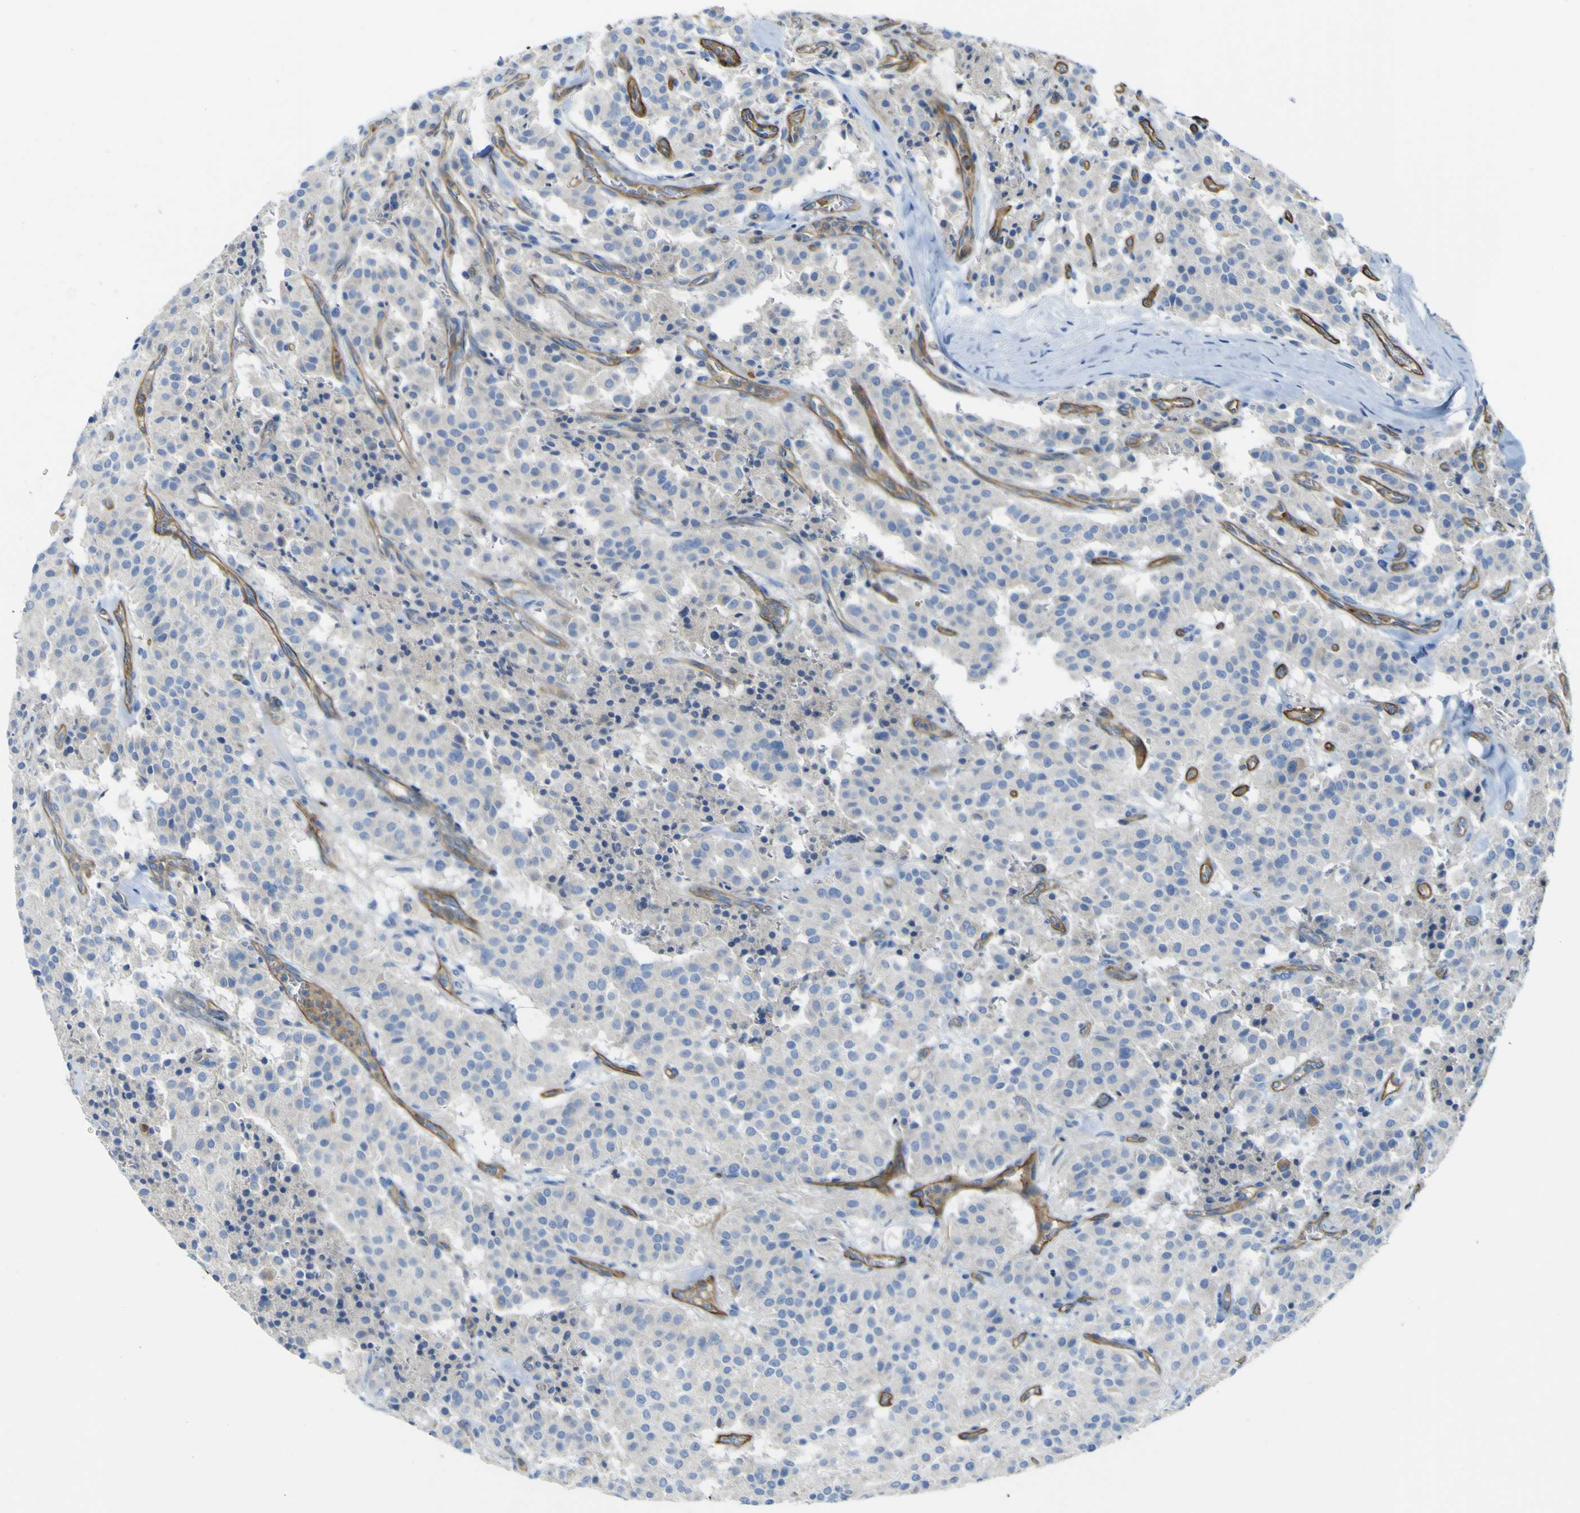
{"staining": {"intensity": "negative", "quantity": "none", "location": "none"}, "tissue": "carcinoid", "cell_type": "Tumor cells", "image_type": "cancer", "snomed": [{"axis": "morphology", "description": "Carcinoid, malignant, NOS"}, {"axis": "topography", "description": "Lung"}], "caption": "This image is of carcinoid stained with IHC to label a protein in brown with the nuclei are counter-stained blue. There is no expression in tumor cells.", "gene": "CD93", "patient": {"sex": "male", "age": 30}}